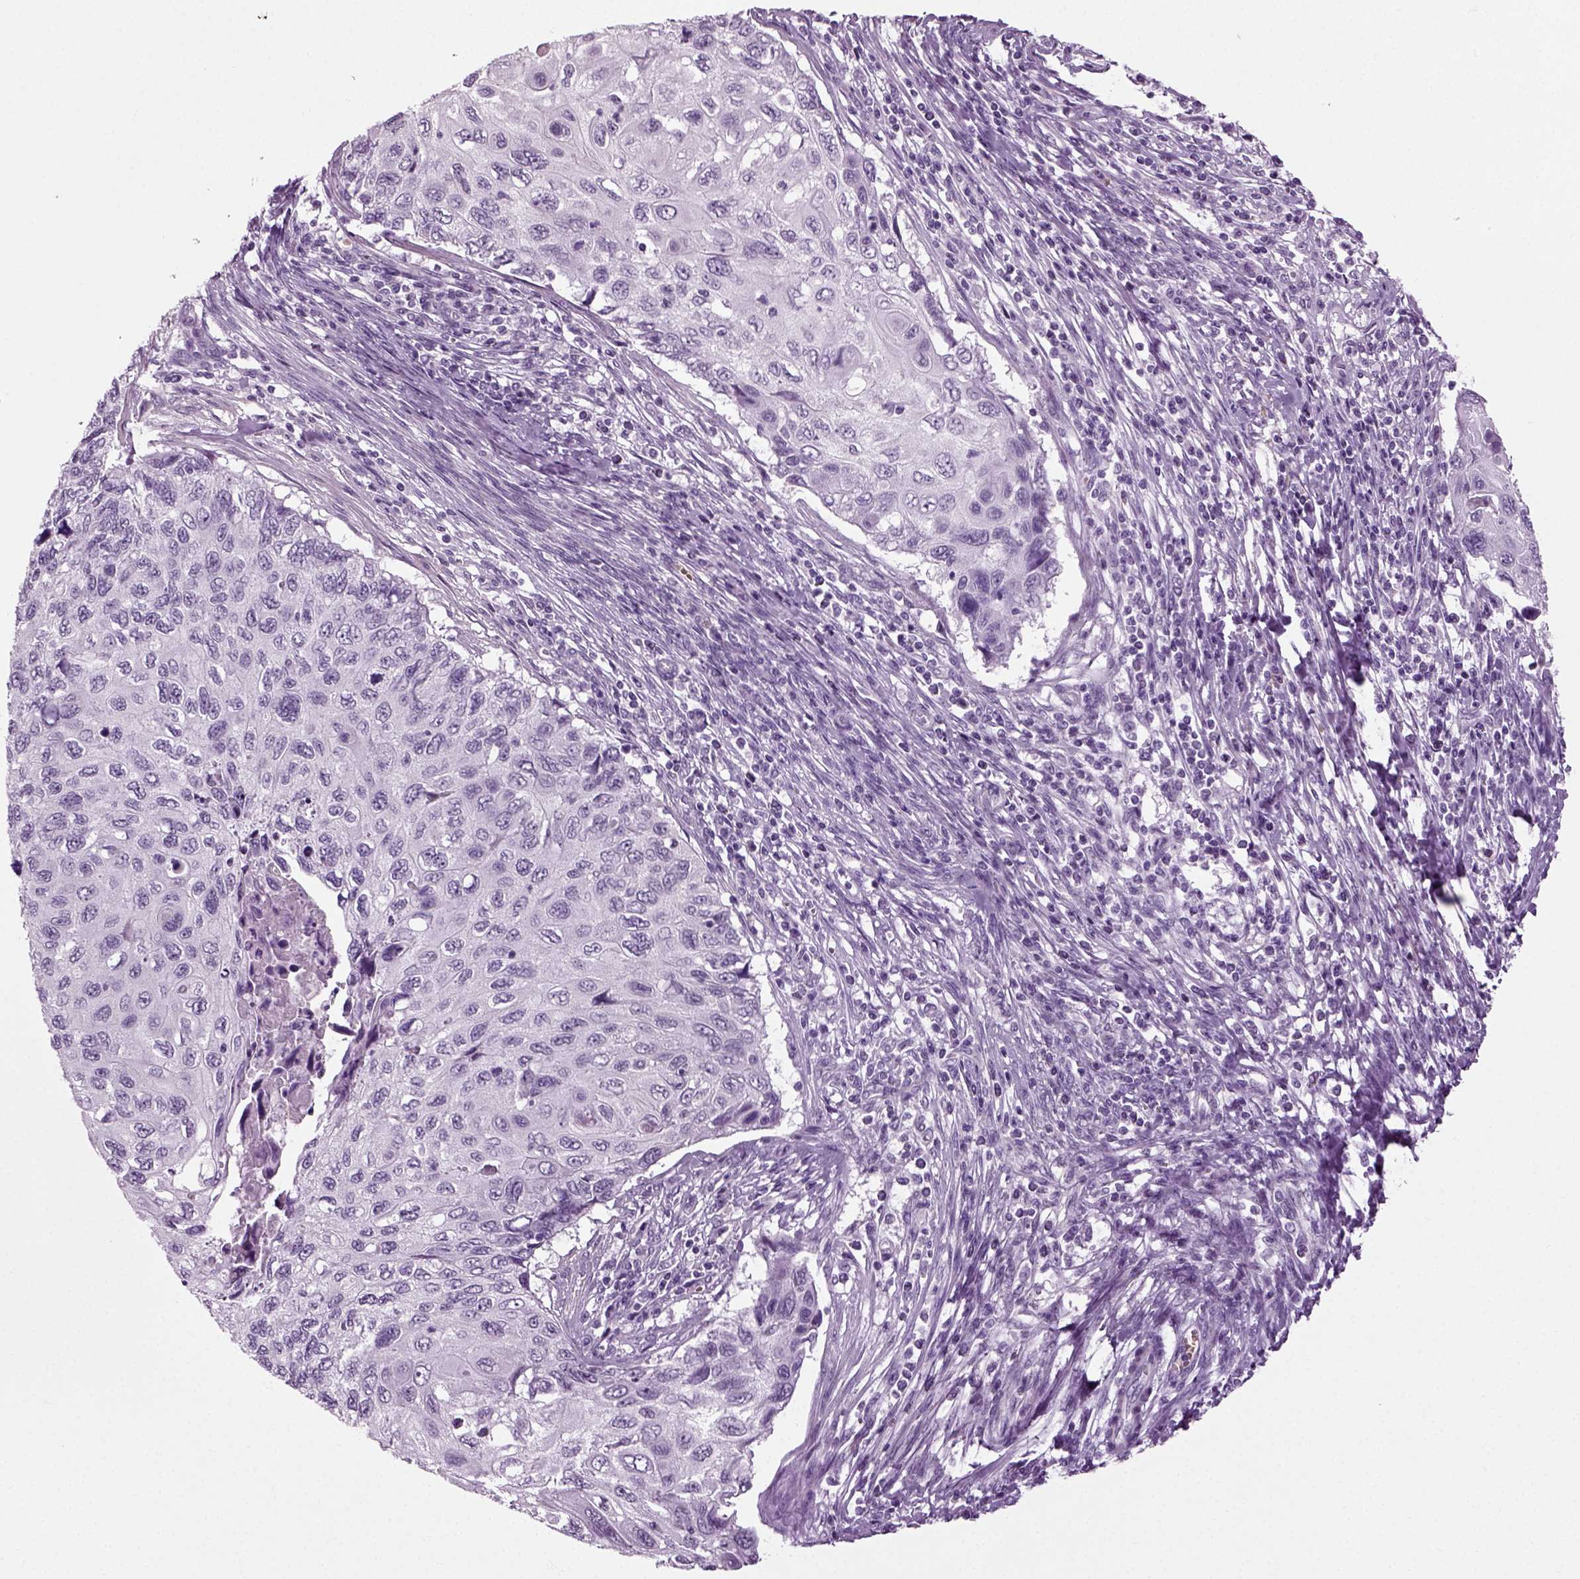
{"staining": {"intensity": "negative", "quantity": "none", "location": "none"}, "tissue": "cervical cancer", "cell_type": "Tumor cells", "image_type": "cancer", "snomed": [{"axis": "morphology", "description": "Squamous cell carcinoma, NOS"}, {"axis": "topography", "description": "Cervix"}], "caption": "Protein analysis of cervical cancer demonstrates no significant expression in tumor cells.", "gene": "ZC2HC1C", "patient": {"sex": "female", "age": 70}}